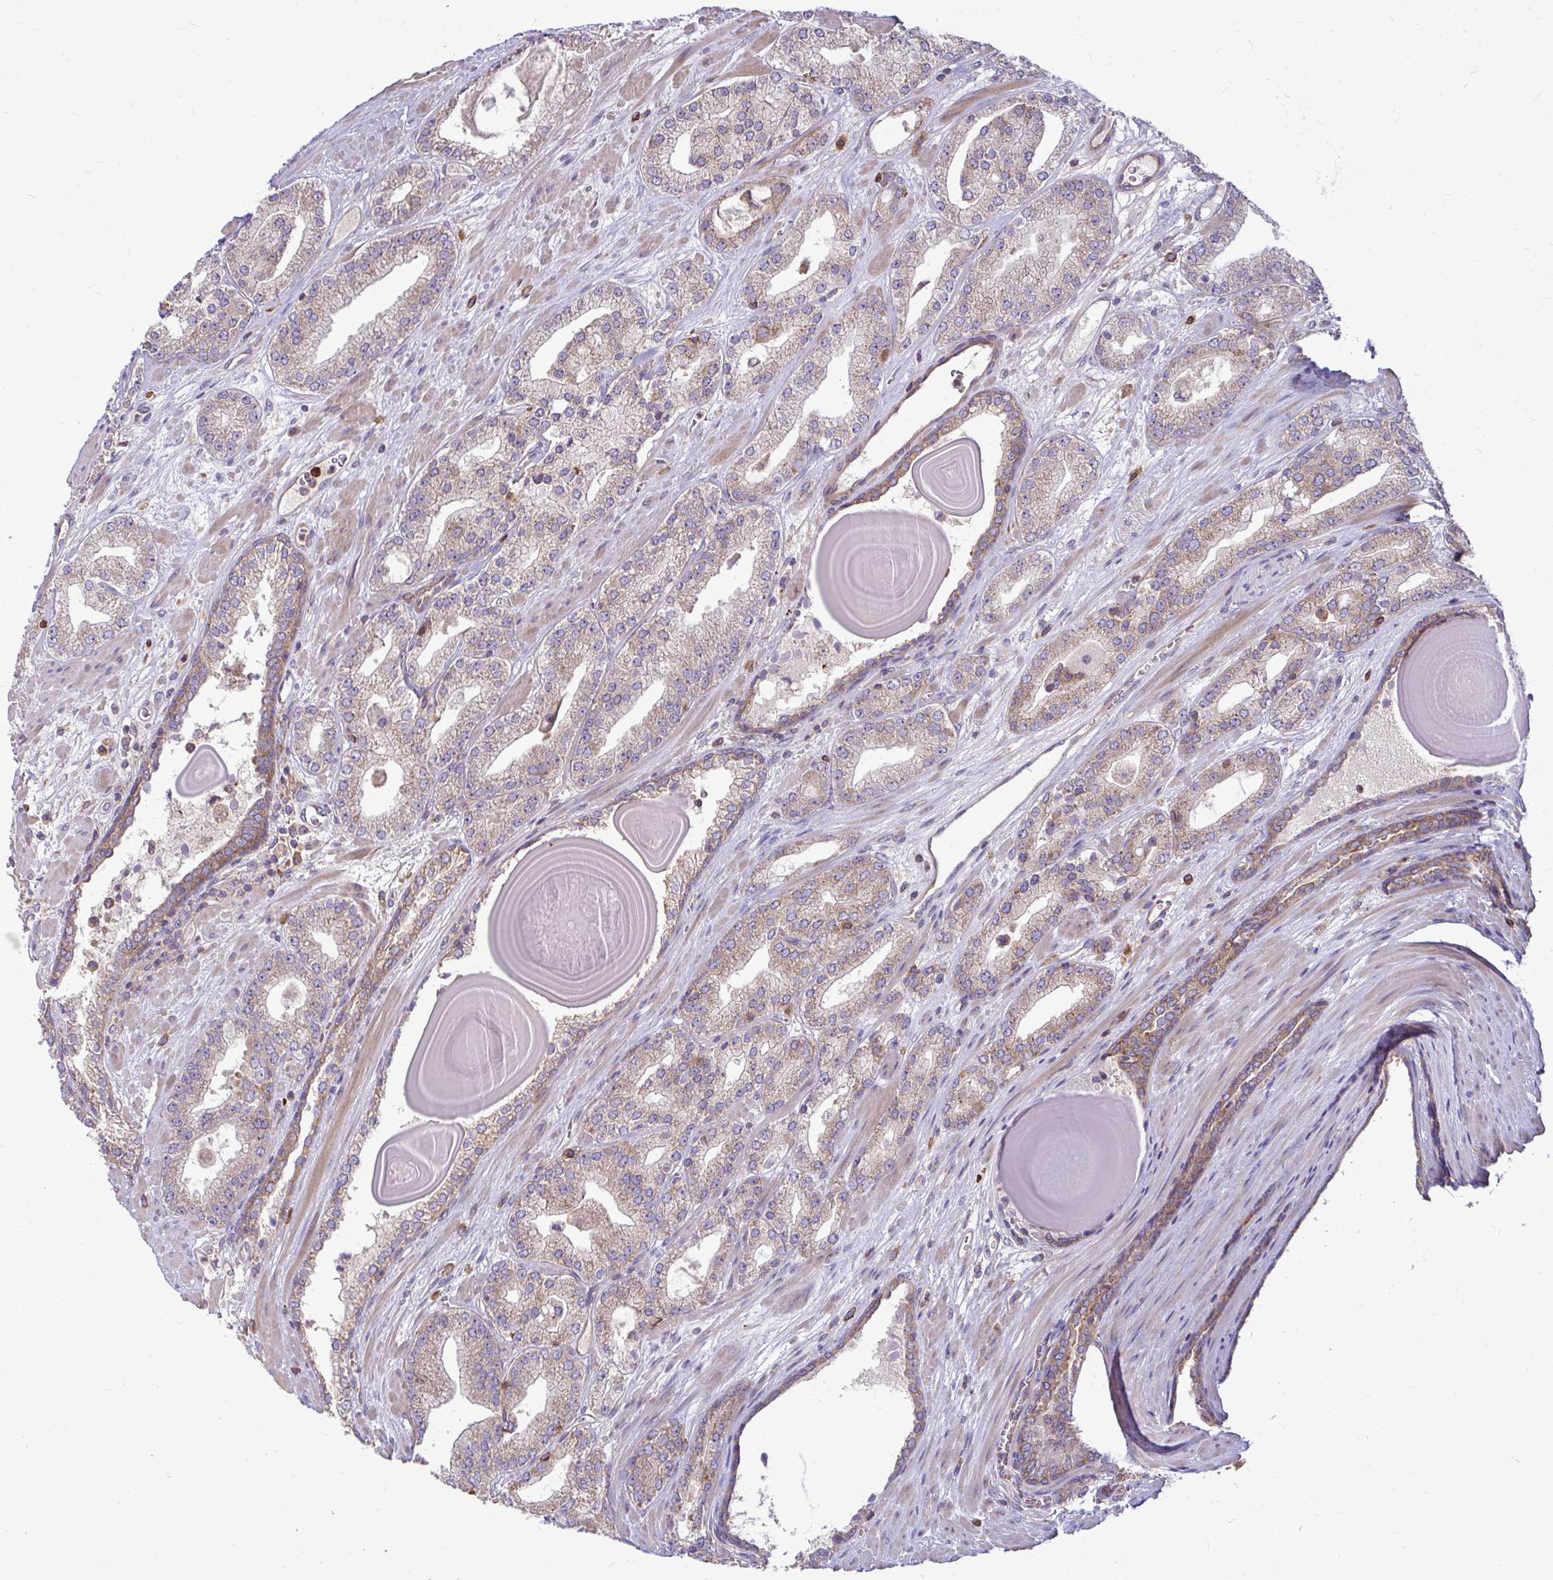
{"staining": {"intensity": "weak", "quantity": "25%-75%", "location": "cytoplasmic/membranous"}, "tissue": "prostate cancer", "cell_type": "Tumor cells", "image_type": "cancer", "snomed": [{"axis": "morphology", "description": "Adenocarcinoma, High grade"}, {"axis": "topography", "description": "Prostate"}], "caption": "Tumor cells reveal weak cytoplasmic/membranous staining in about 25%-75% of cells in prostate cancer.", "gene": "FMR1", "patient": {"sex": "male", "age": 64}}